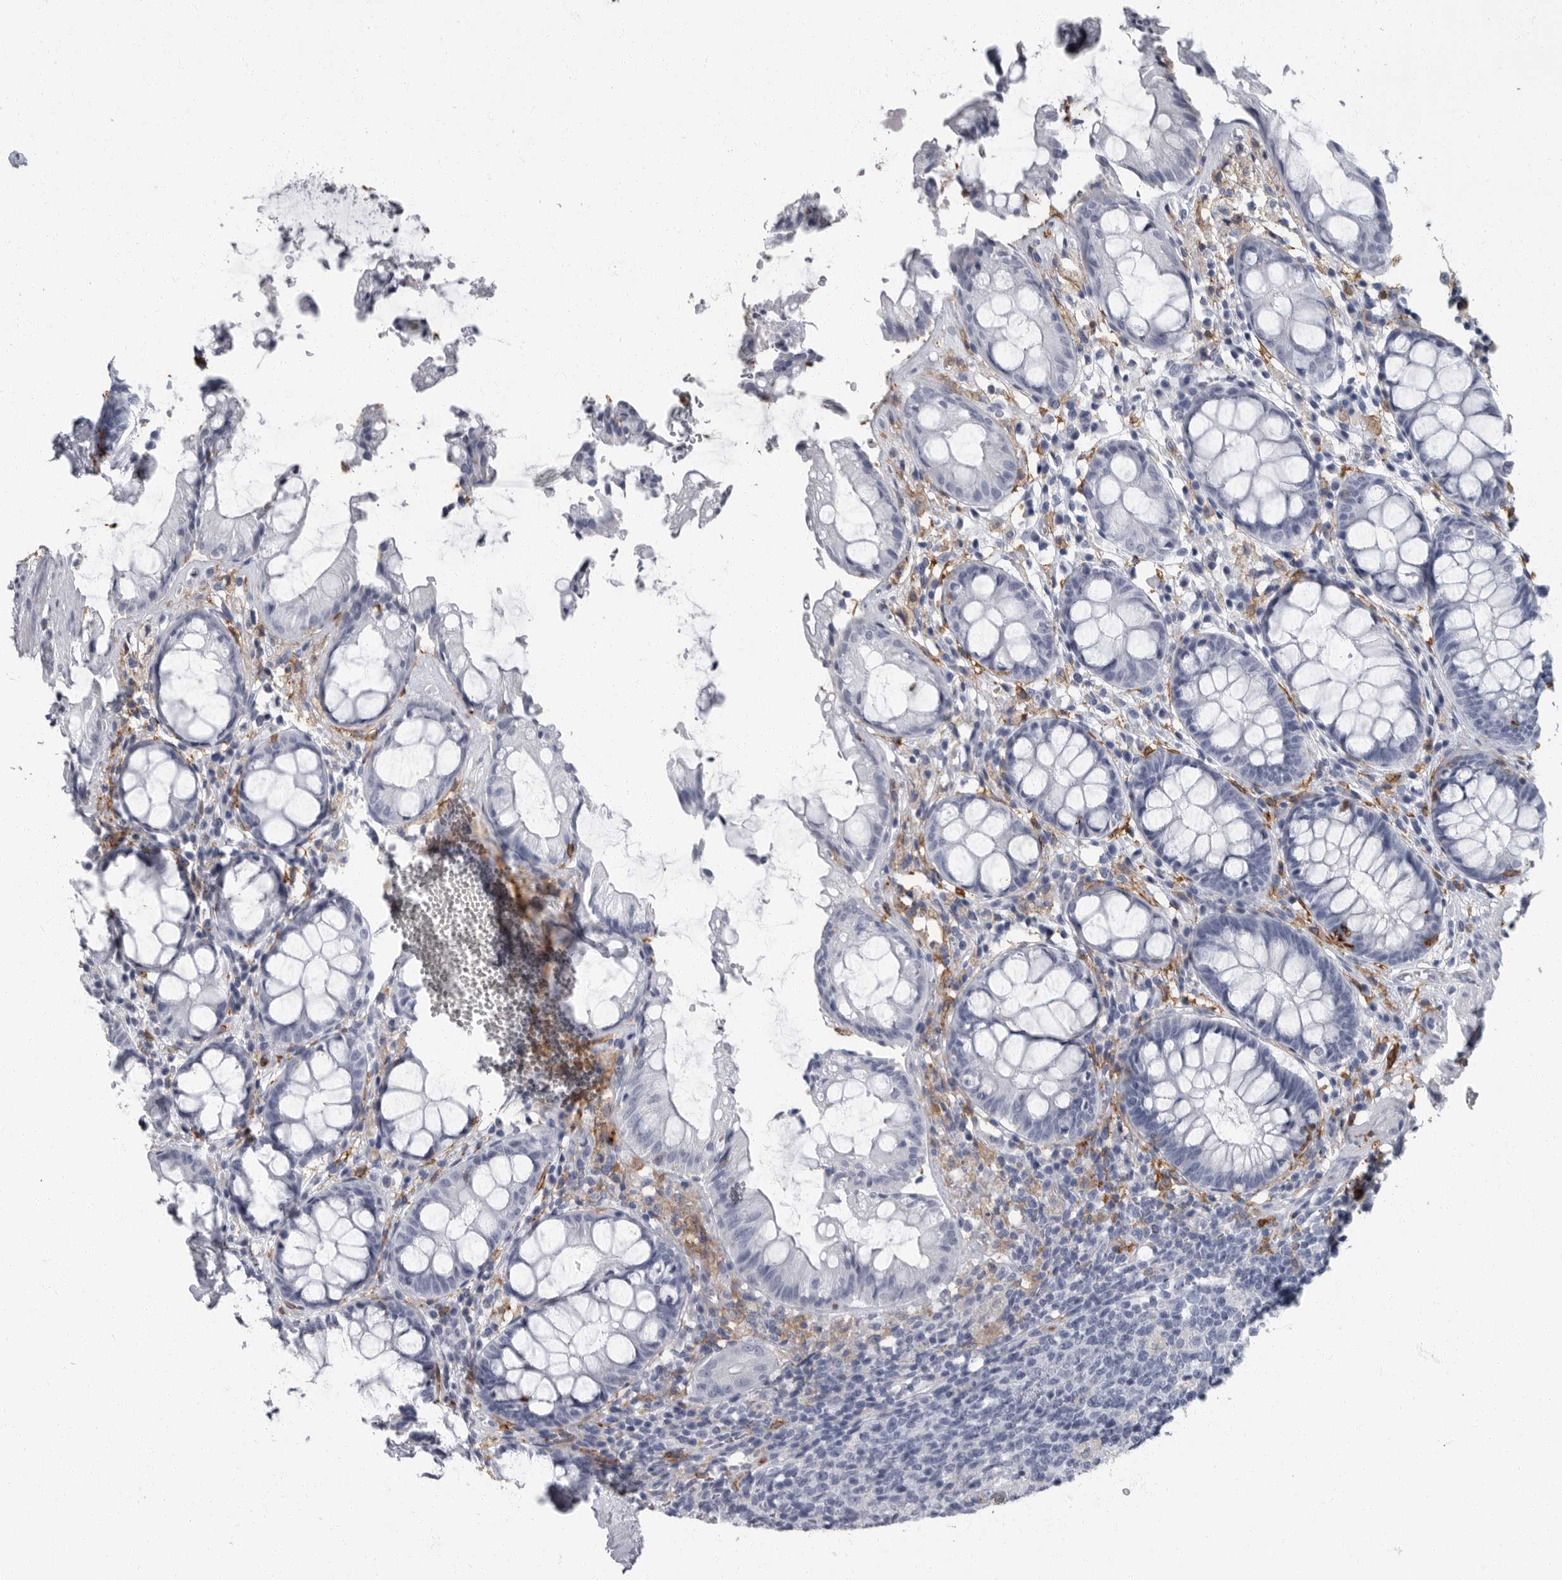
{"staining": {"intensity": "negative", "quantity": "none", "location": "none"}, "tissue": "rectum", "cell_type": "Glandular cells", "image_type": "normal", "snomed": [{"axis": "morphology", "description": "Normal tissue, NOS"}, {"axis": "topography", "description": "Rectum"}], "caption": "High power microscopy image of an immunohistochemistry (IHC) image of benign rectum, revealing no significant expression in glandular cells.", "gene": "FCER1G", "patient": {"sex": "male", "age": 64}}